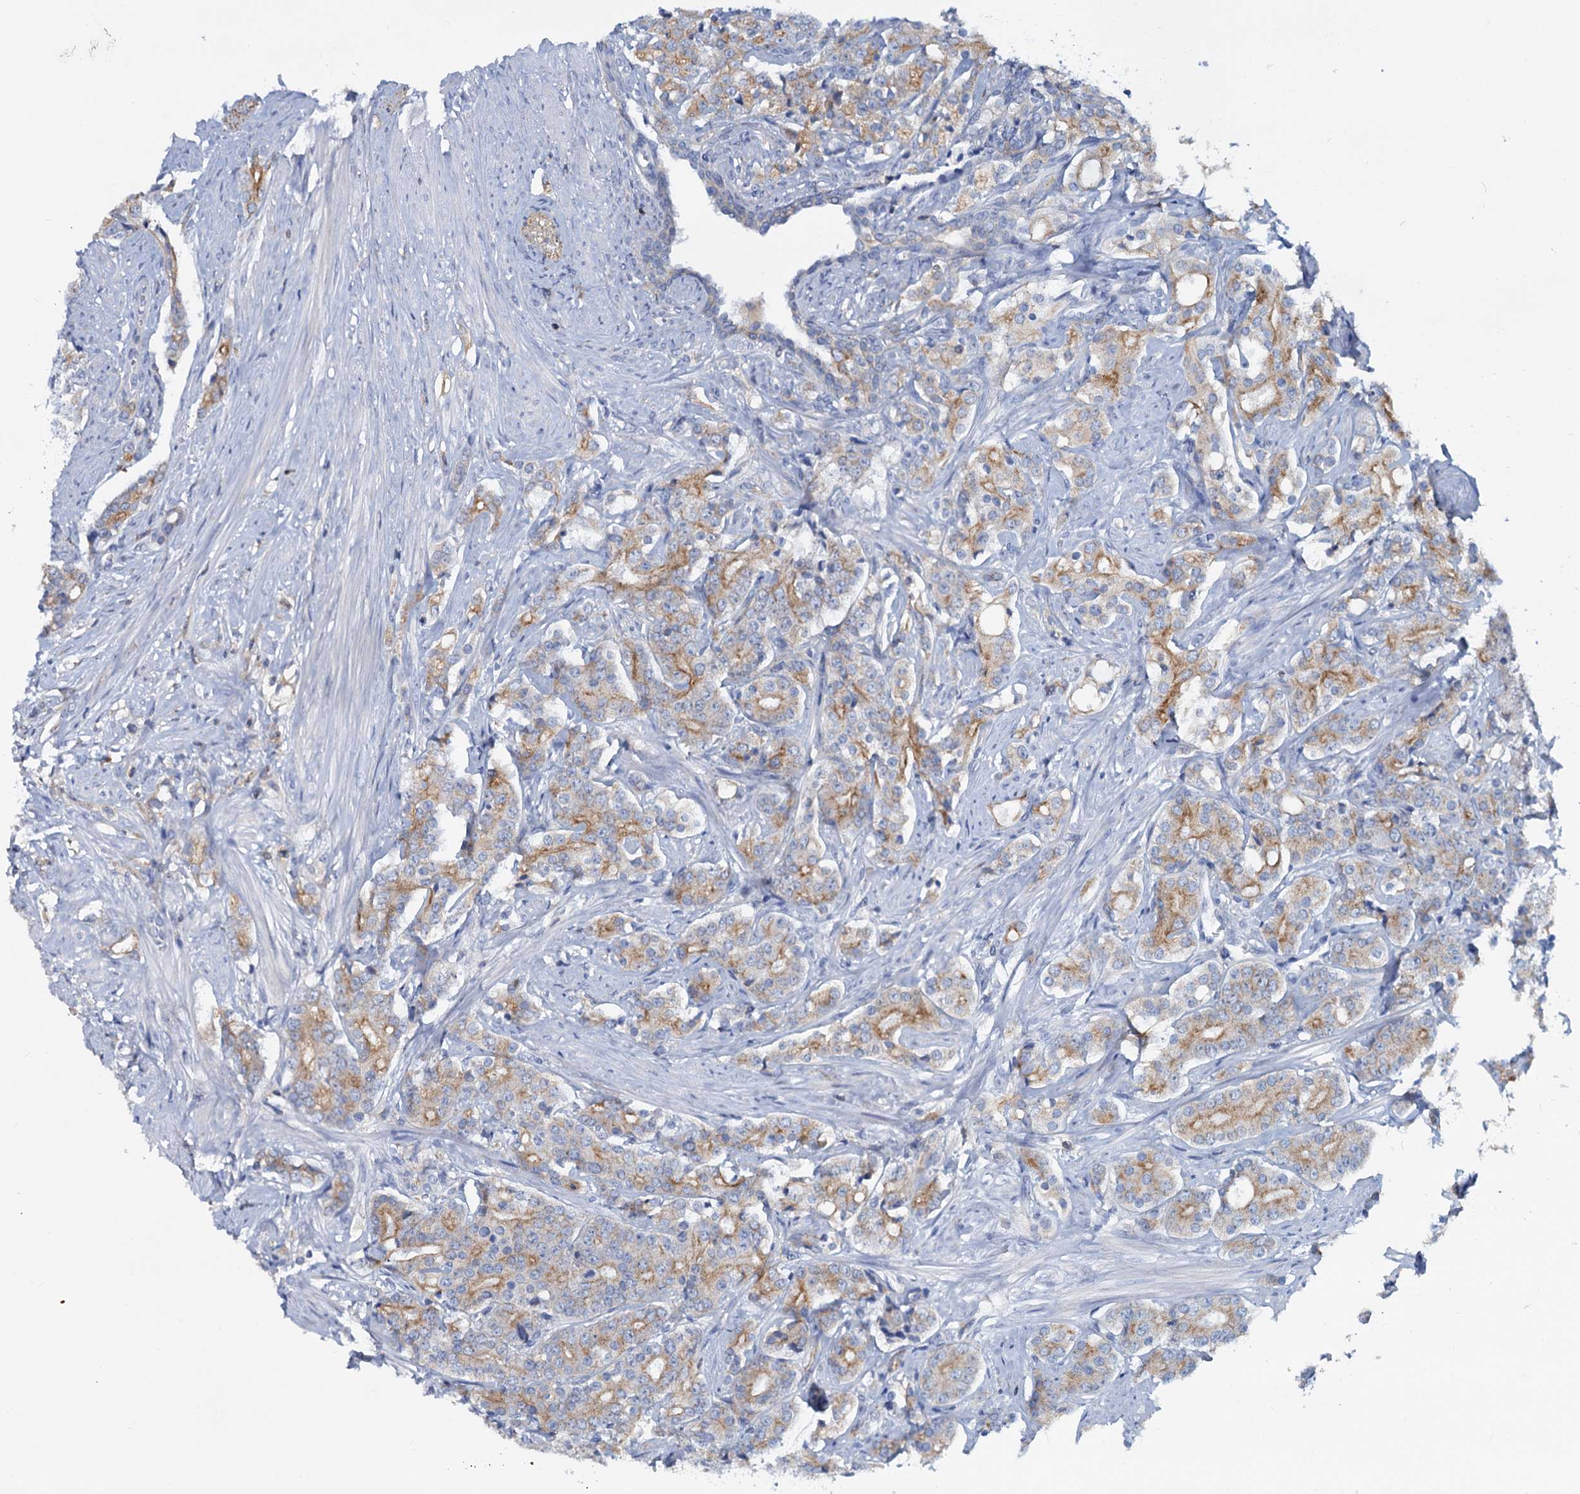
{"staining": {"intensity": "moderate", "quantity": "25%-75%", "location": "cytoplasmic/membranous"}, "tissue": "prostate cancer", "cell_type": "Tumor cells", "image_type": "cancer", "snomed": [{"axis": "morphology", "description": "Adenocarcinoma, High grade"}, {"axis": "topography", "description": "Prostate"}], "caption": "There is medium levels of moderate cytoplasmic/membranous staining in tumor cells of prostate cancer, as demonstrated by immunohistochemical staining (brown color).", "gene": "LRCH4", "patient": {"sex": "male", "age": 62}}